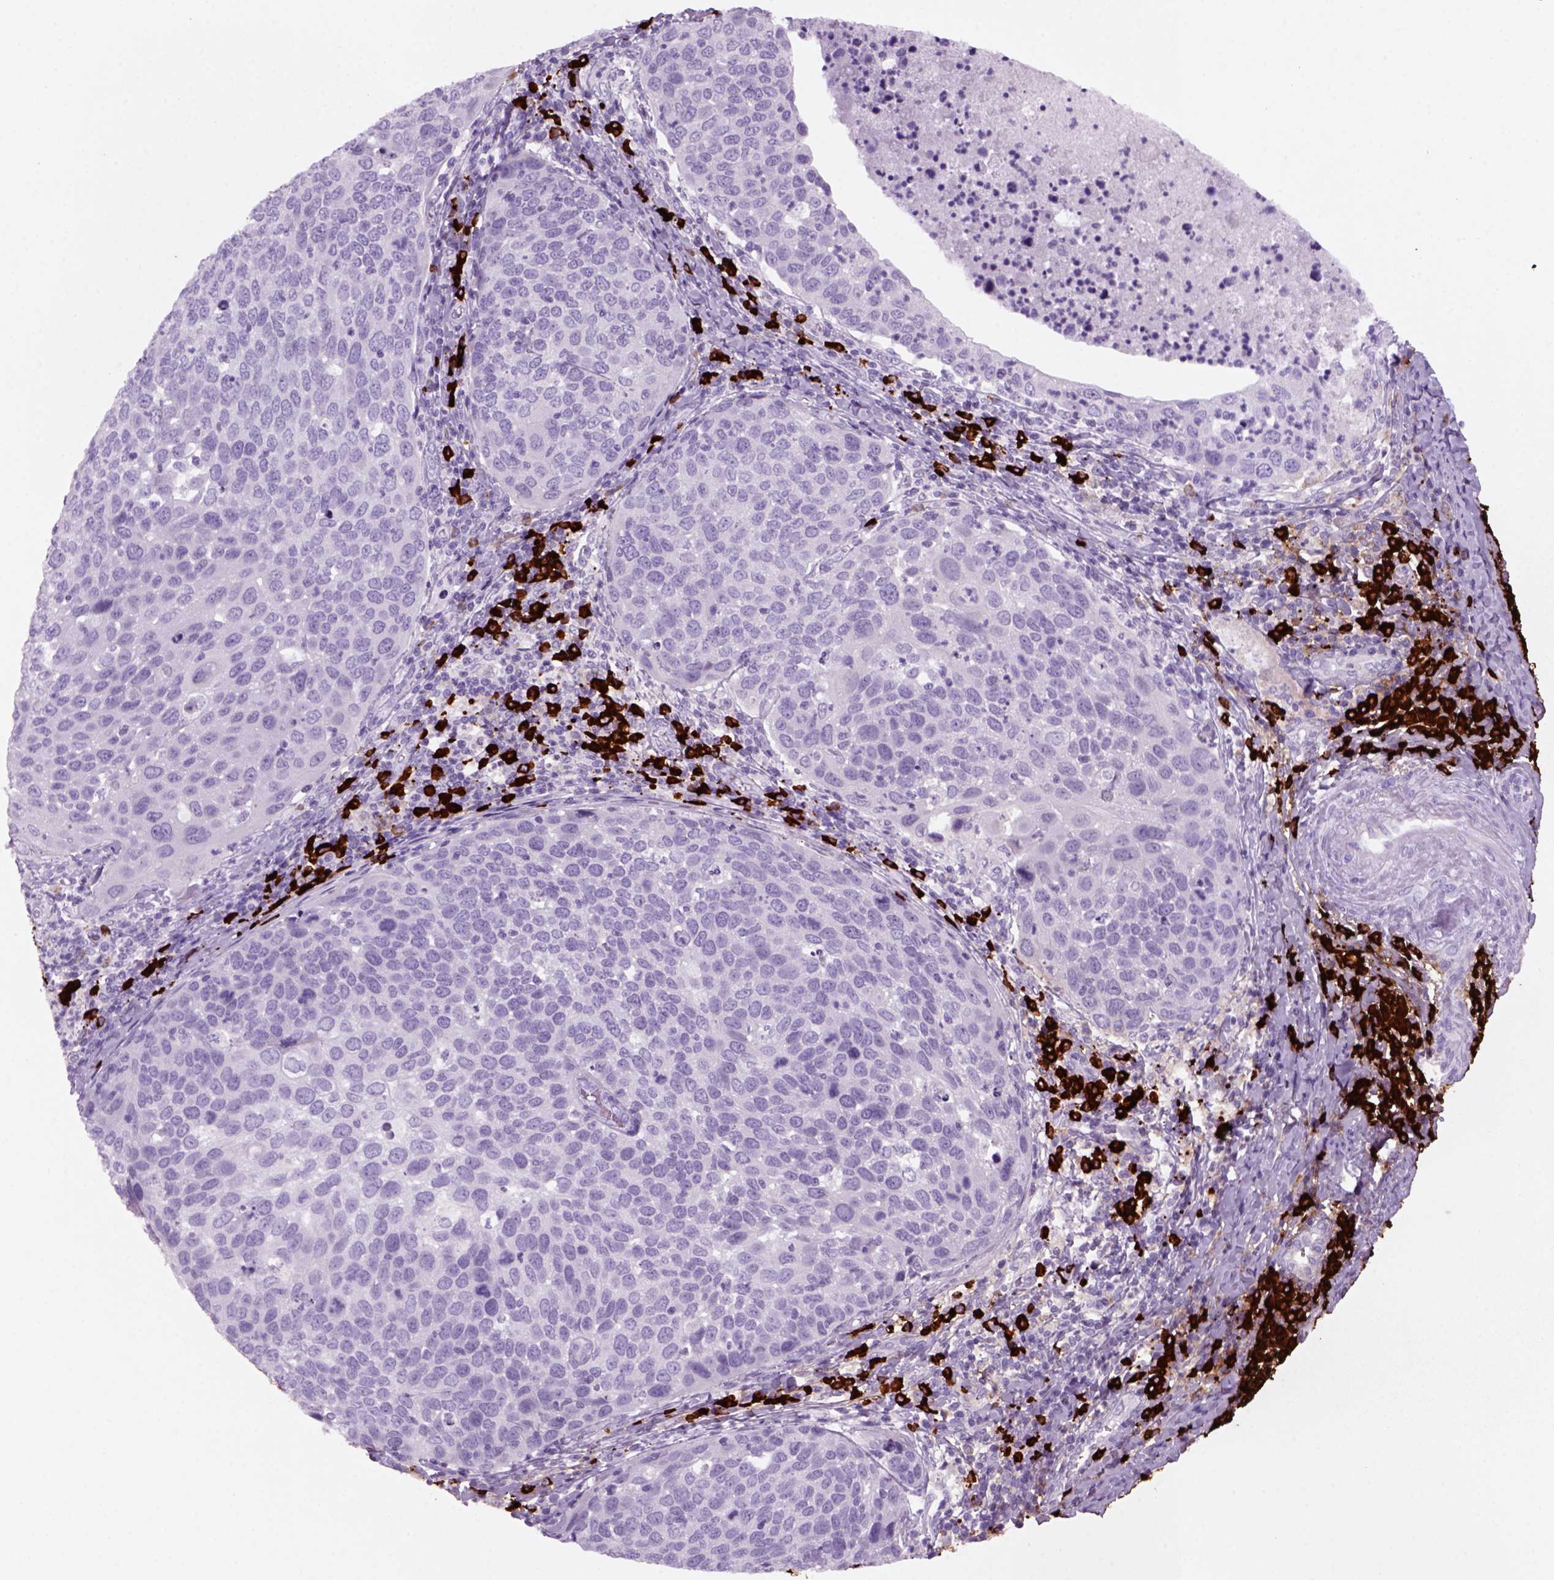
{"staining": {"intensity": "negative", "quantity": "none", "location": "none"}, "tissue": "cervical cancer", "cell_type": "Tumor cells", "image_type": "cancer", "snomed": [{"axis": "morphology", "description": "Squamous cell carcinoma, NOS"}, {"axis": "topography", "description": "Cervix"}], "caption": "This histopathology image is of cervical cancer (squamous cell carcinoma) stained with immunohistochemistry (IHC) to label a protein in brown with the nuclei are counter-stained blue. There is no expression in tumor cells. (DAB immunohistochemistry (IHC), high magnification).", "gene": "MZB1", "patient": {"sex": "female", "age": 54}}